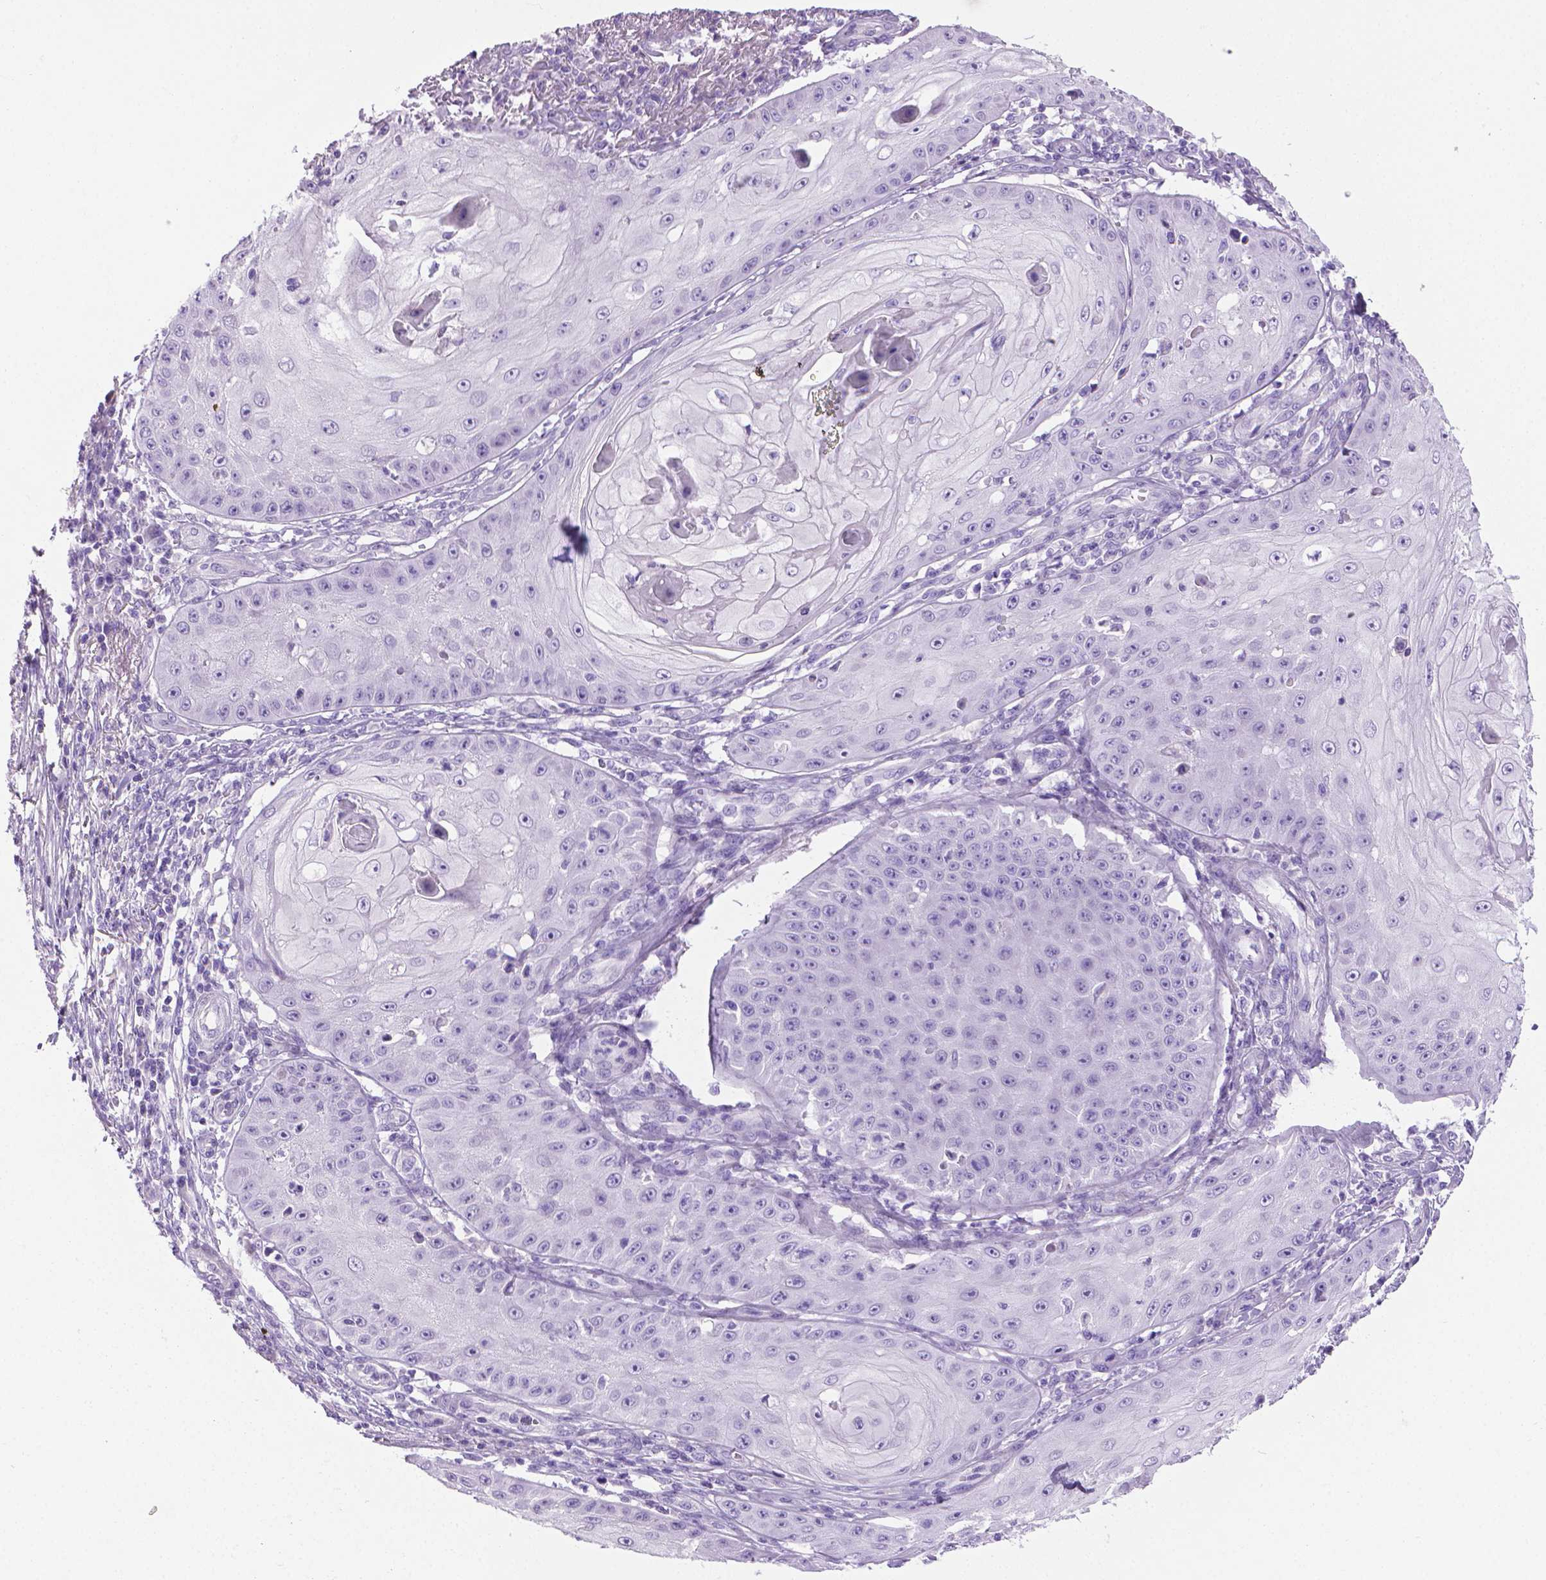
{"staining": {"intensity": "negative", "quantity": "none", "location": "none"}, "tissue": "skin cancer", "cell_type": "Tumor cells", "image_type": "cancer", "snomed": [{"axis": "morphology", "description": "Squamous cell carcinoma, NOS"}, {"axis": "topography", "description": "Skin"}], "caption": "The immunohistochemistry micrograph has no significant expression in tumor cells of squamous cell carcinoma (skin) tissue.", "gene": "PNMA2", "patient": {"sex": "male", "age": 70}}